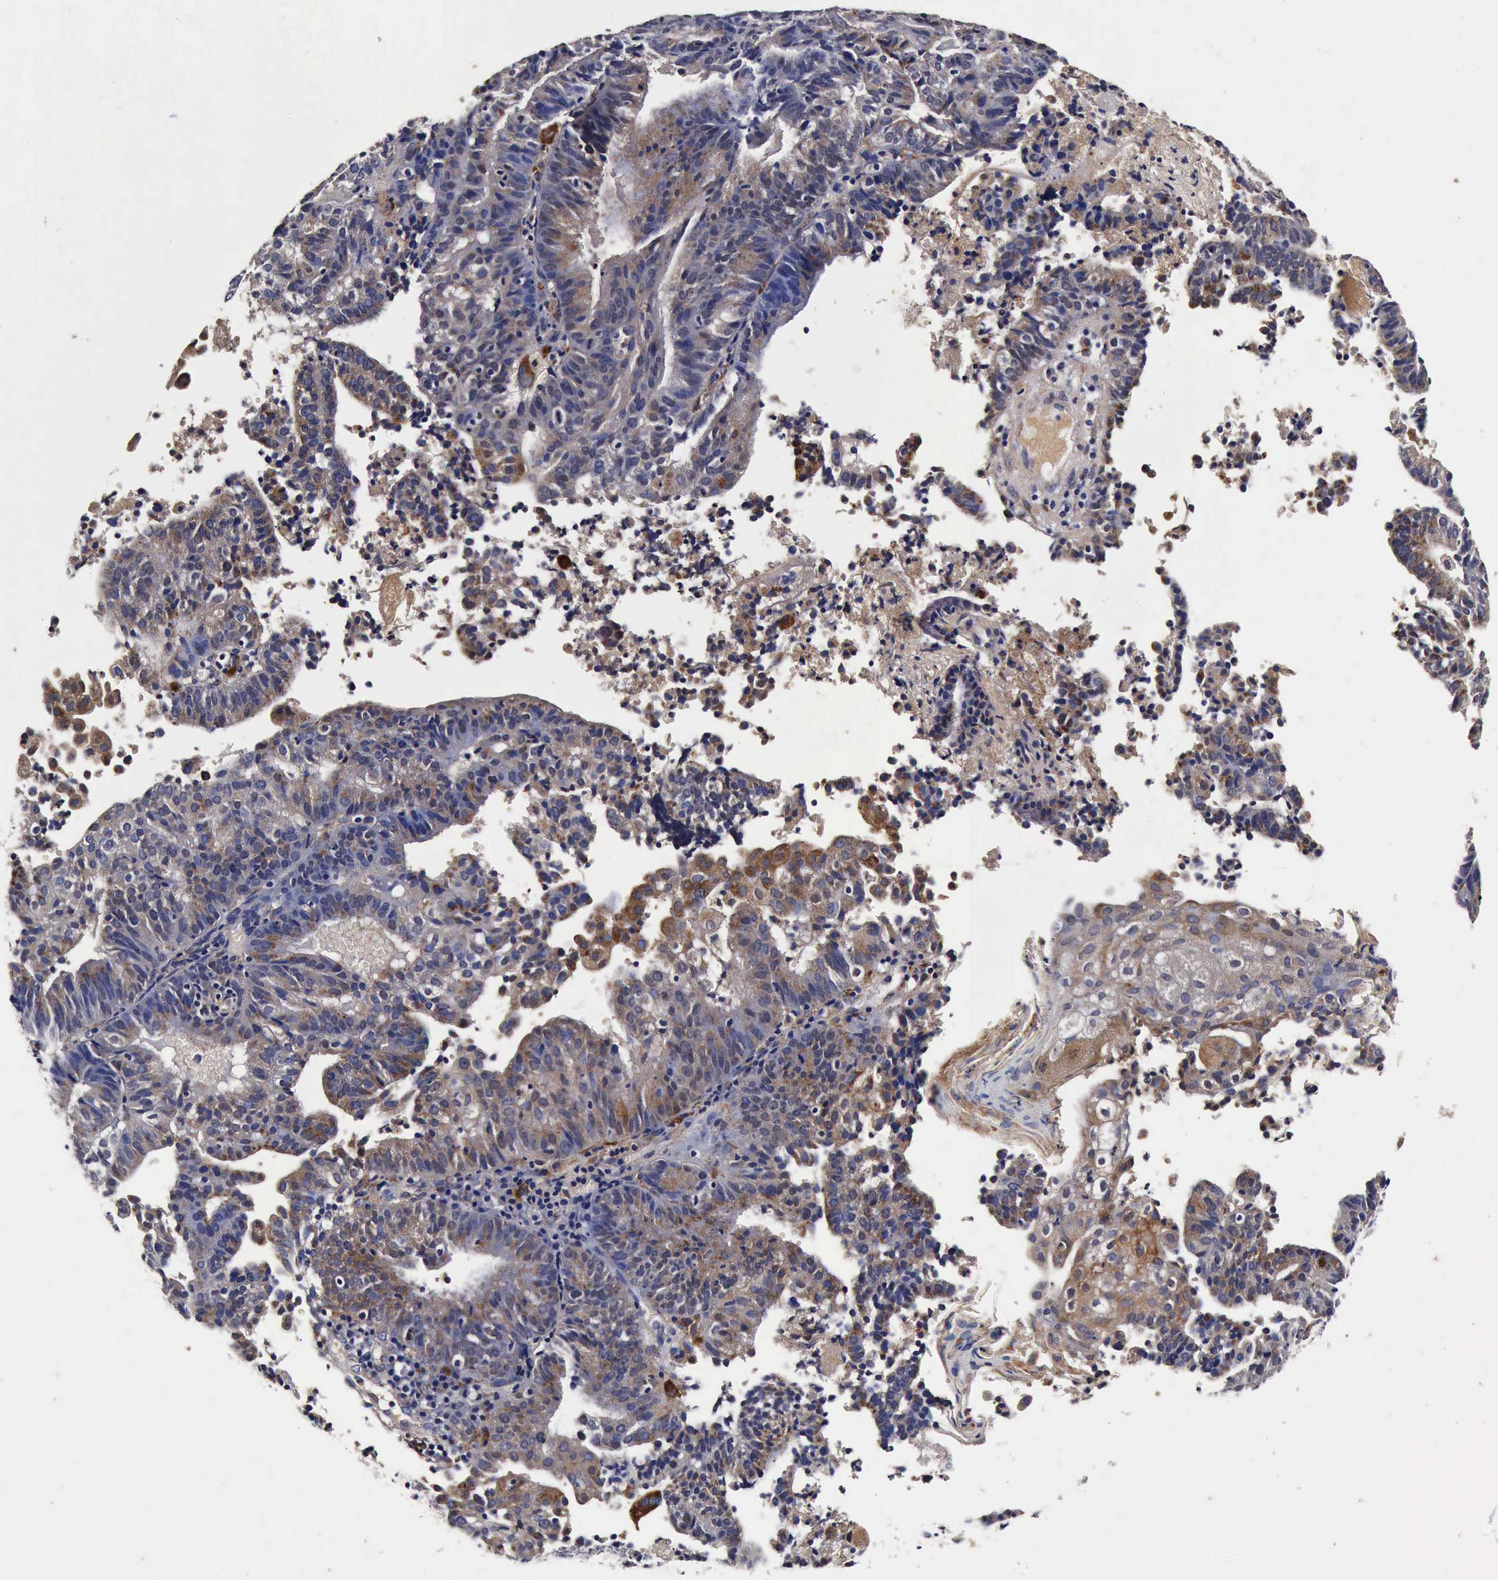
{"staining": {"intensity": "moderate", "quantity": "25%-75%", "location": "cytoplasmic/membranous"}, "tissue": "cervical cancer", "cell_type": "Tumor cells", "image_type": "cancer", "snomed": [{"axis": "morphology", "description": "Adenocarcinoma, NOS"}, {"axis": "topography", "description": "Cervix"}], "caption": "Brown immunohistochemical staining in cervical cancer (adenocarcinoma) demonstrates moderate cytoplasmic/membranous staining in about 25%-75% of tumor cells.", "gene": "CST3", "patient": {"sex": "female", "age": 60}}